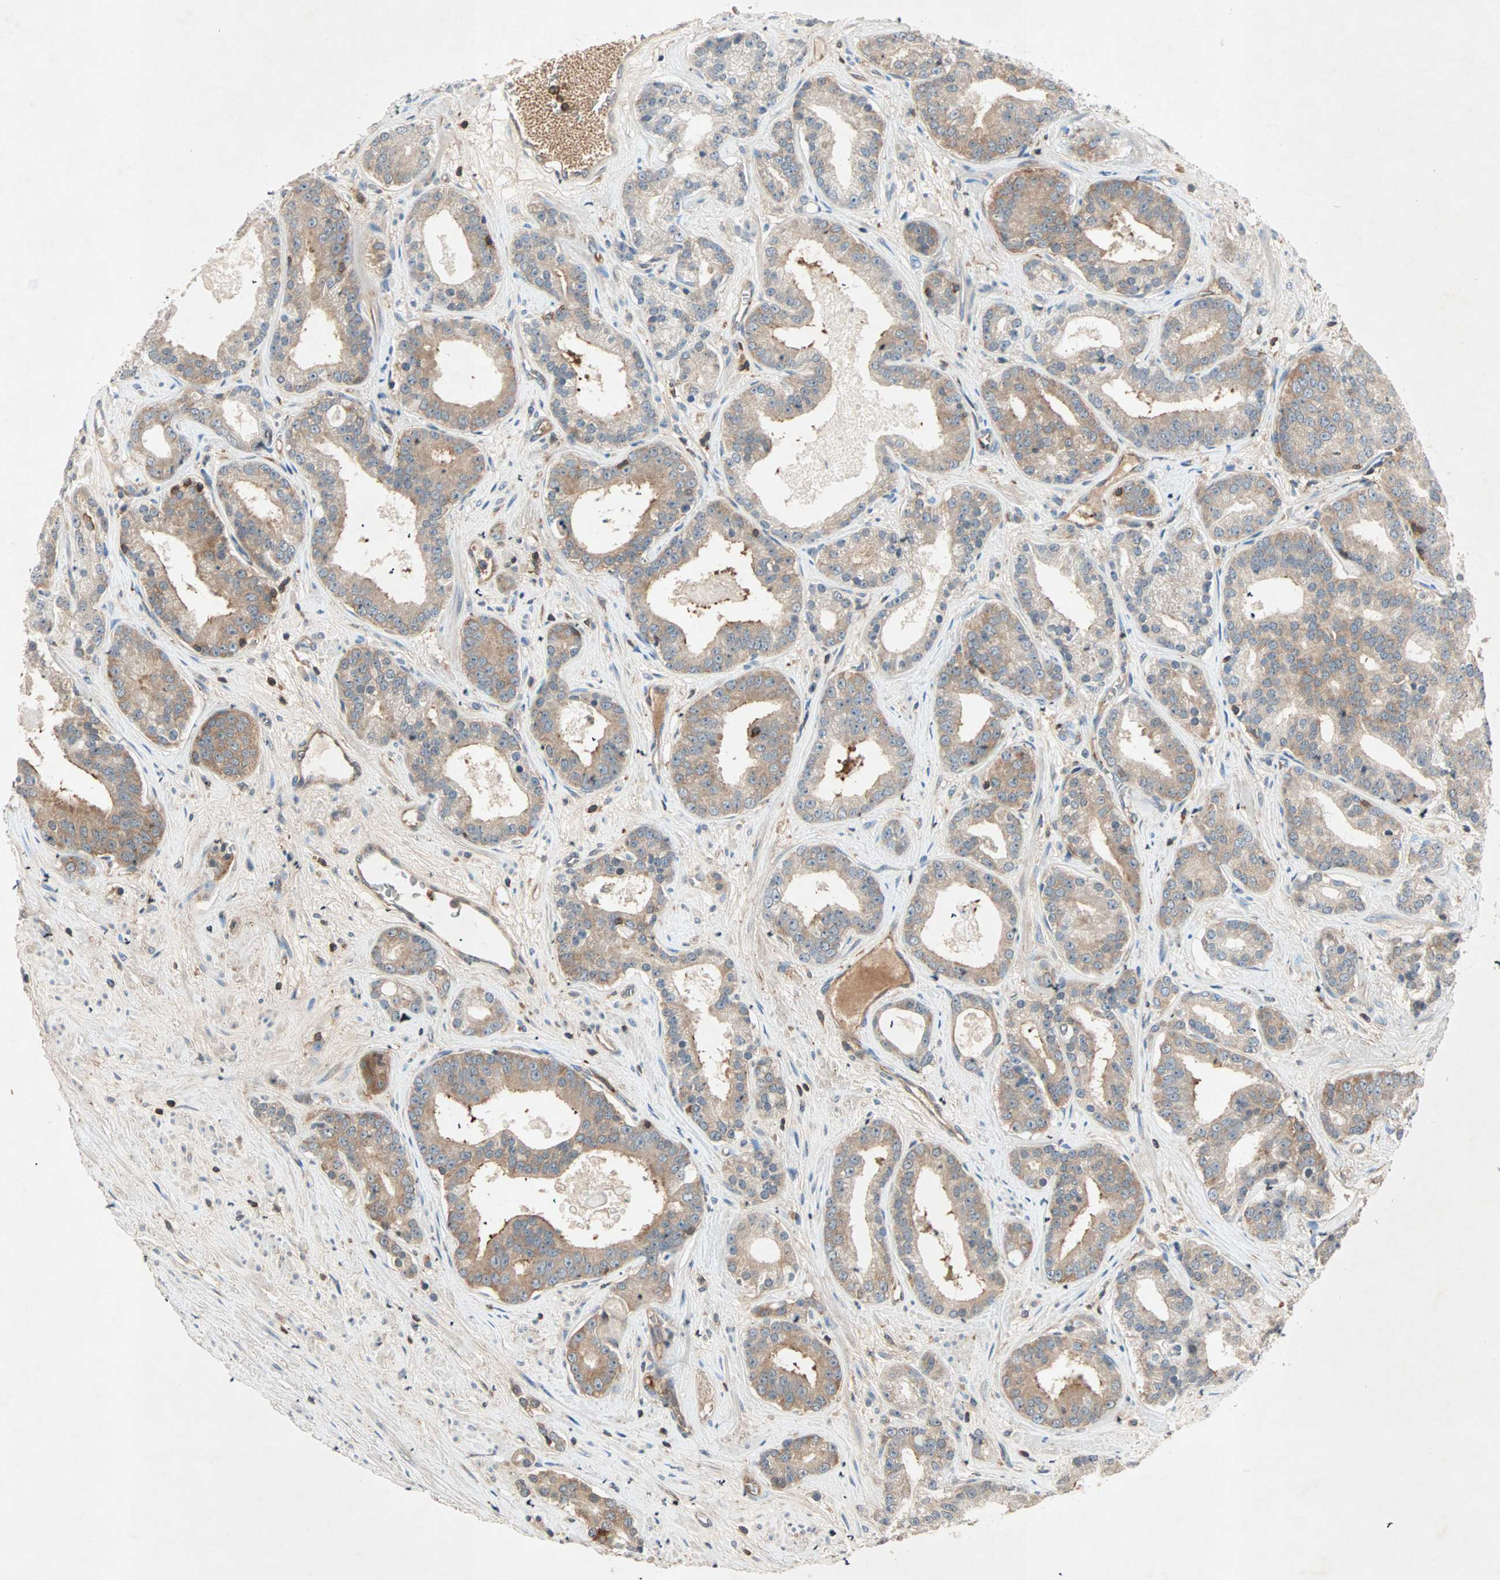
{"staining": {"intensity": "moderate", "quantity": ">75%", "location": "cytoplasmic/membranous"}, "tissue": "prostate cancer", "cell_type": "Tumor cells", "image_type": "cancer", "snomed": [{"axis": "morphology", "description": "Adenocarcinoma, Low grade"}, {"axis": "topography", "description": "Prostate"}], "caption": "High-magnification brightfield microscopy of prostate cancer (low-grade adenocarcinoma) stained with DAB (3,3'-diaminobenzidine) (brown) and counterstained with hematoxylin (blue). tumor cells exhibit moderate cytoplasmic/membranous expression is seen in approximately>75% of cells.", "gene": "TEC", "patient": {"sex": "male", "age": 63}}